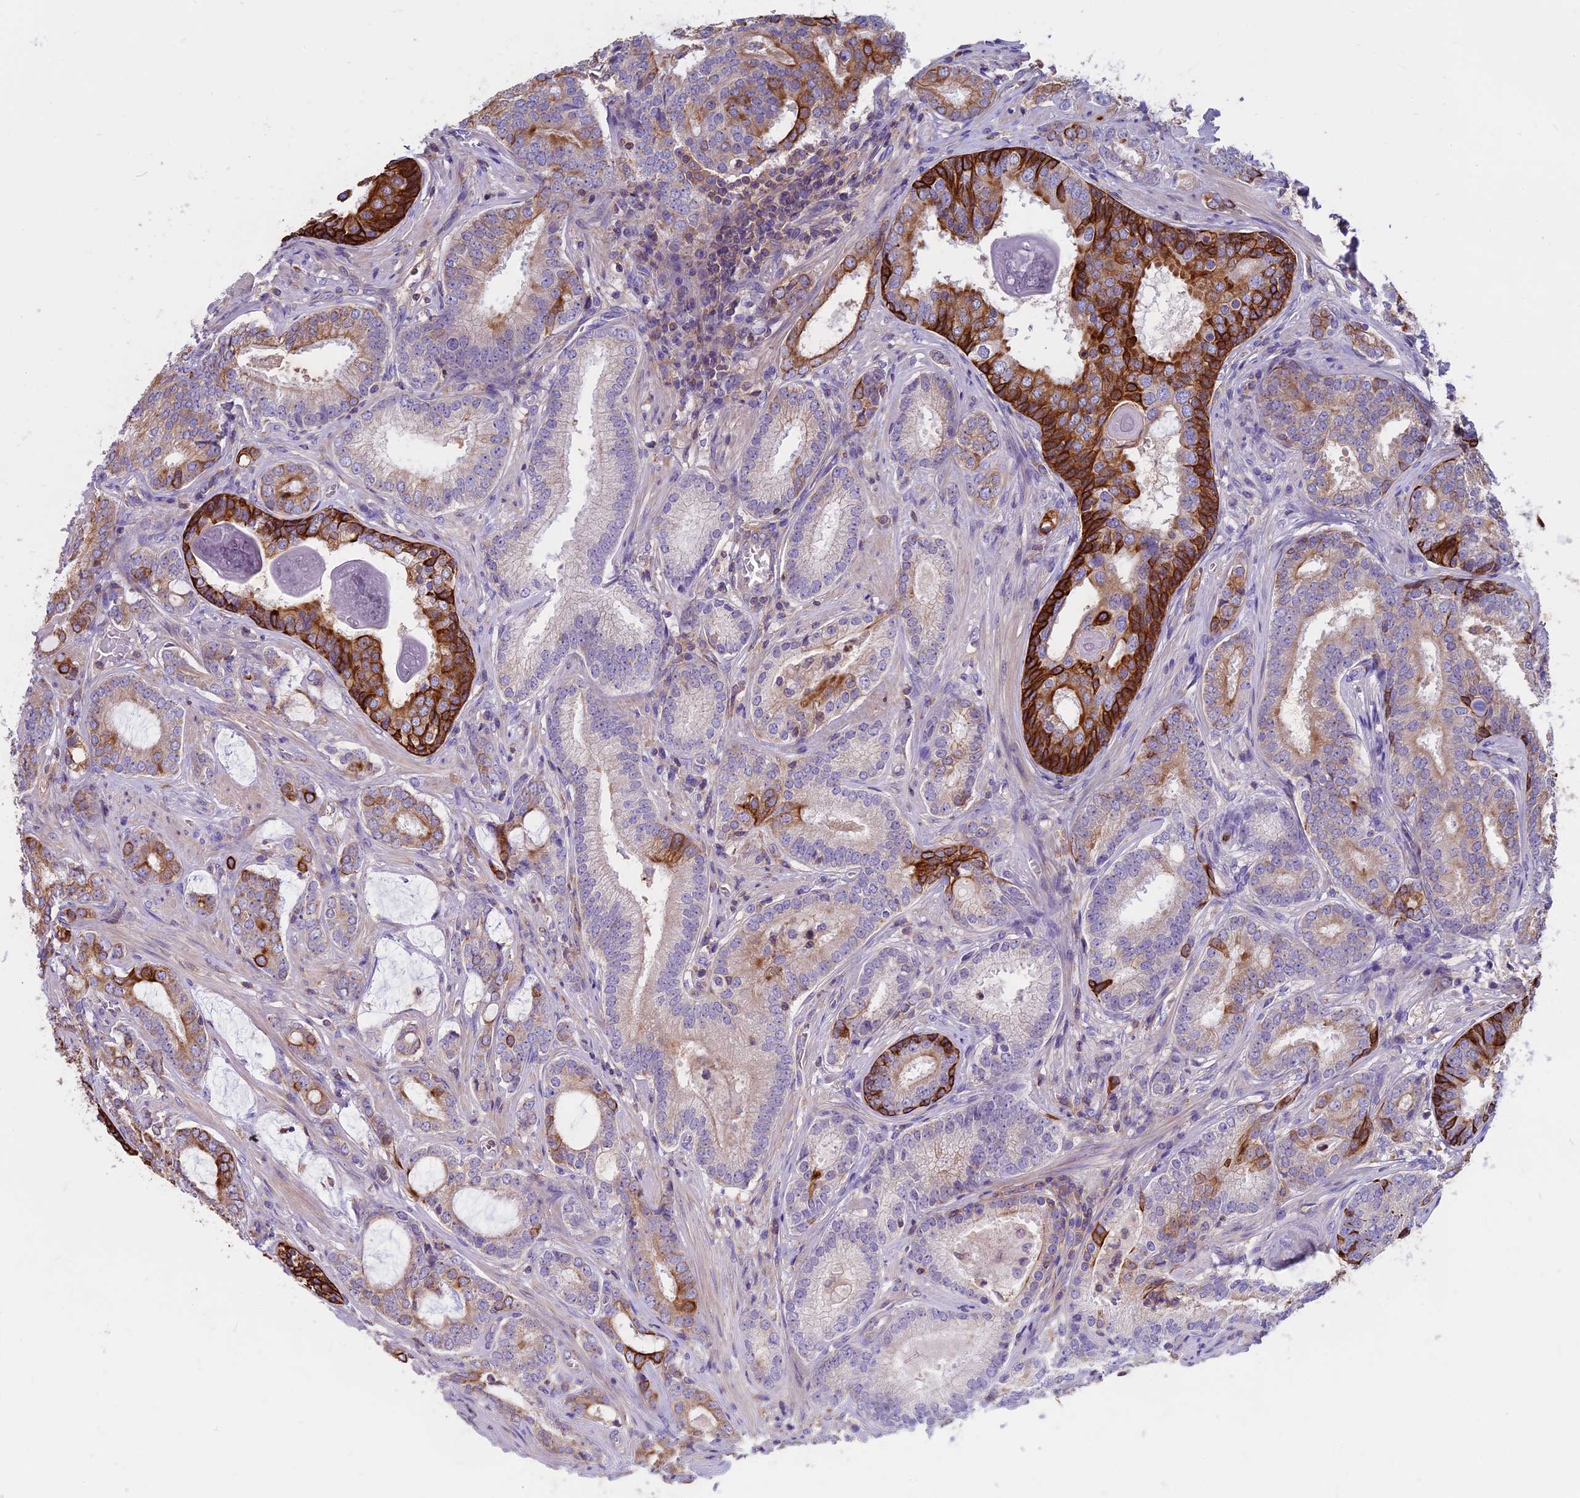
{"staining": {"intensity": "strong", "quantity": "<25%", "location": "cytoplasmic/membranous"}, "tissue": "prostate cancer", "cell_type": "Tumor cells", "image_type": "cancer", "snomed": [{"axis": "morphology", "description": "Adenocarcinoma, High grade"}, {"axis": "topography", "description": "Prostate"}], "caption": "This histopathology image demonstrates high-grade adenocarcinoma (prostate) stained with IHC to label a protein in brown. The cytoplasmic/membranous of tumor cells show strong positivity for the protein. Nuclei are counter-stained blue.", "gene": "CDAN1", "patient": {"sex": "male", "age": 63}}